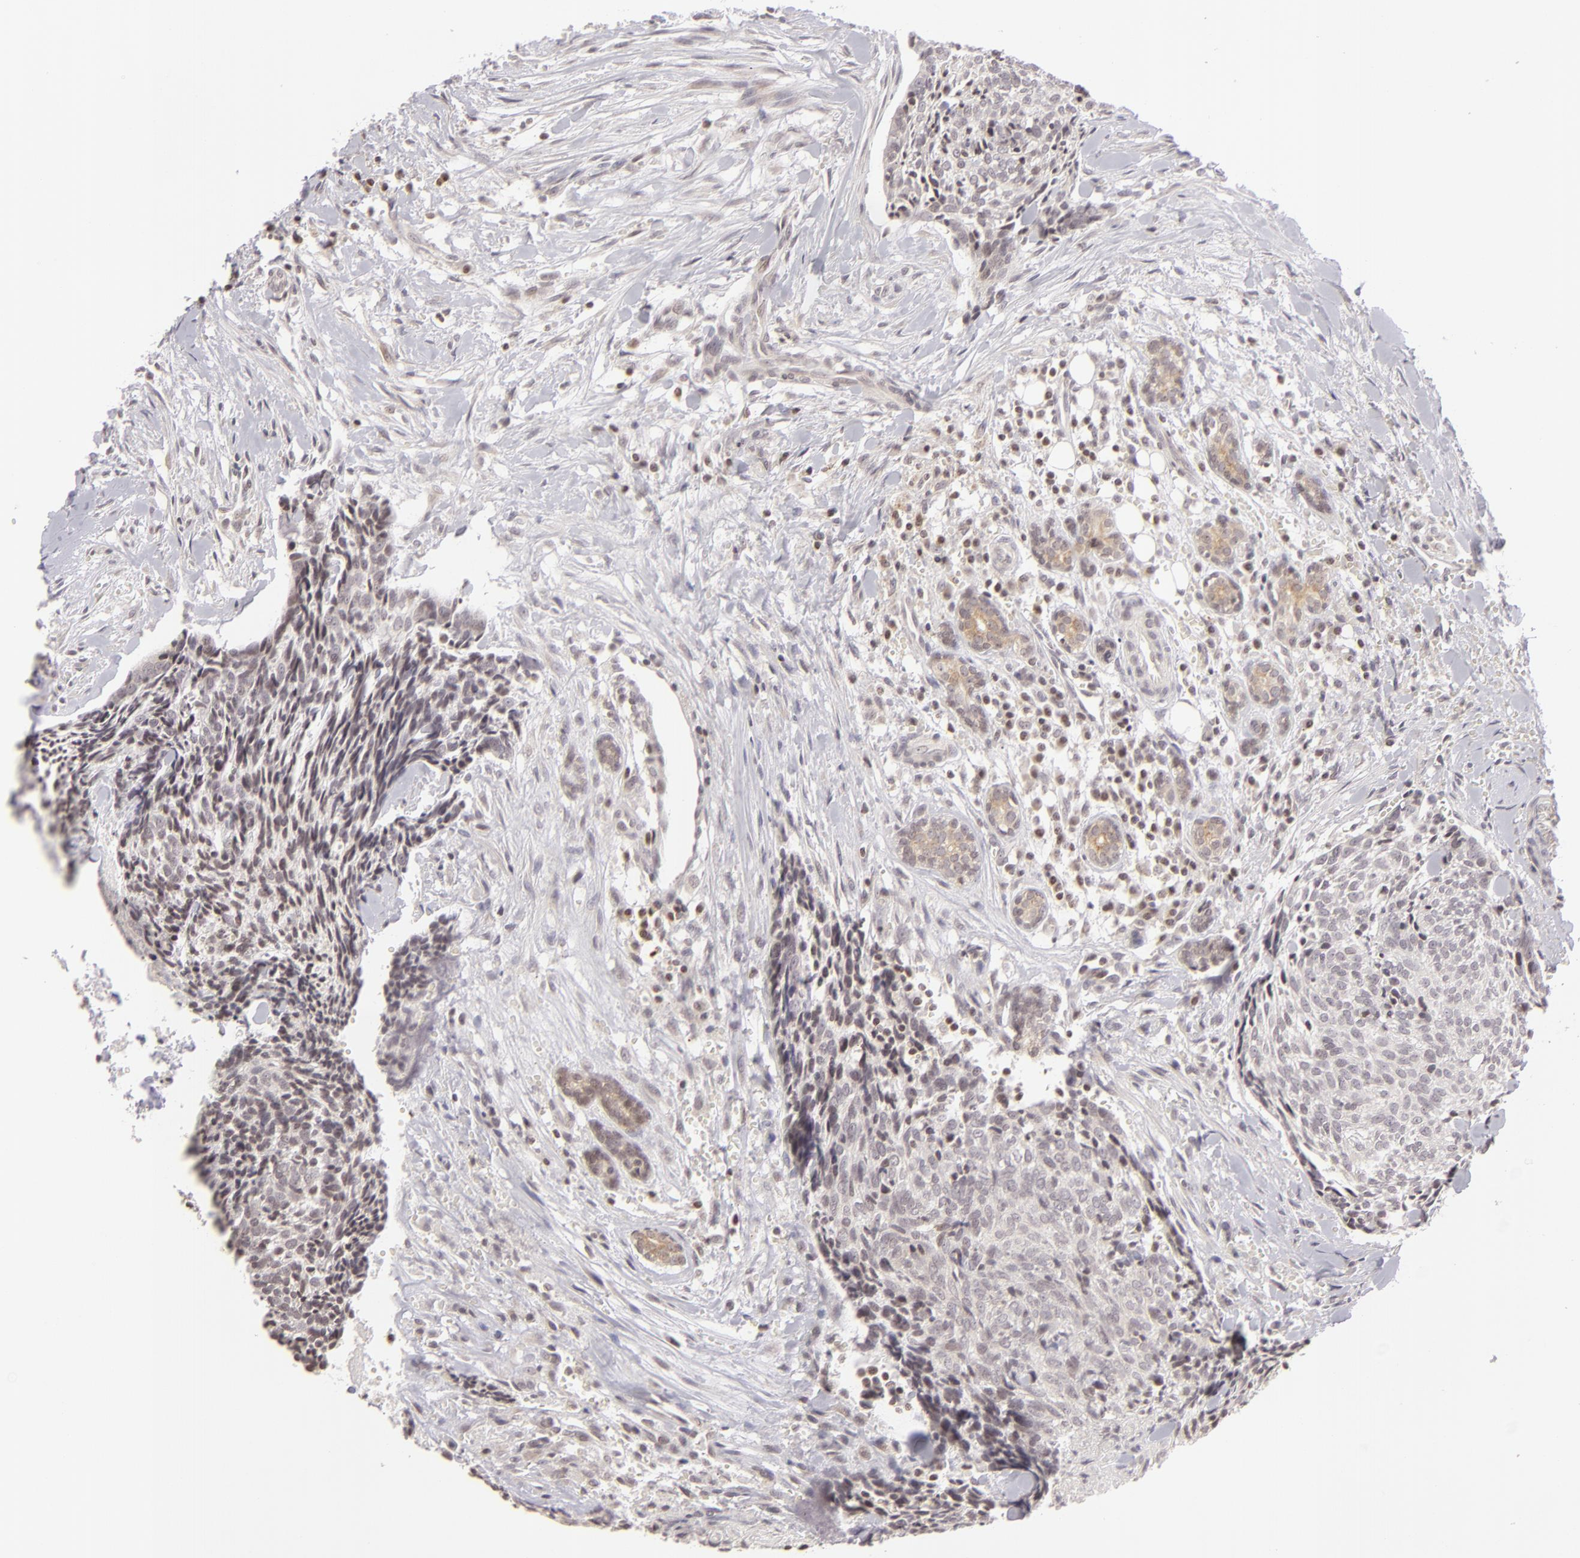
{"staining": {"intensity": "negative", "quantity": "none", "location": "none"}, "tissue": "head and neck cancer", "cell_type": "Tumor cells", "image_type": "cancer", "snomed": [{"axis": "morphology", "description": "Squamous cell carcinoma, NOS"}, {"axis": "topography", "description": "Salivary gland"}, {"axis": "topography", "description": "Head-Neck"}], "caption": "Immunohistochemistry histopathology image of neoplastic tissue: human head and neck cancer (squamous cell carcinoma) stained with DAB reveals no significant protein expression in tumor cells.", "gene": "AKAP6", "patient": {"sex": "male", "age": 70}}